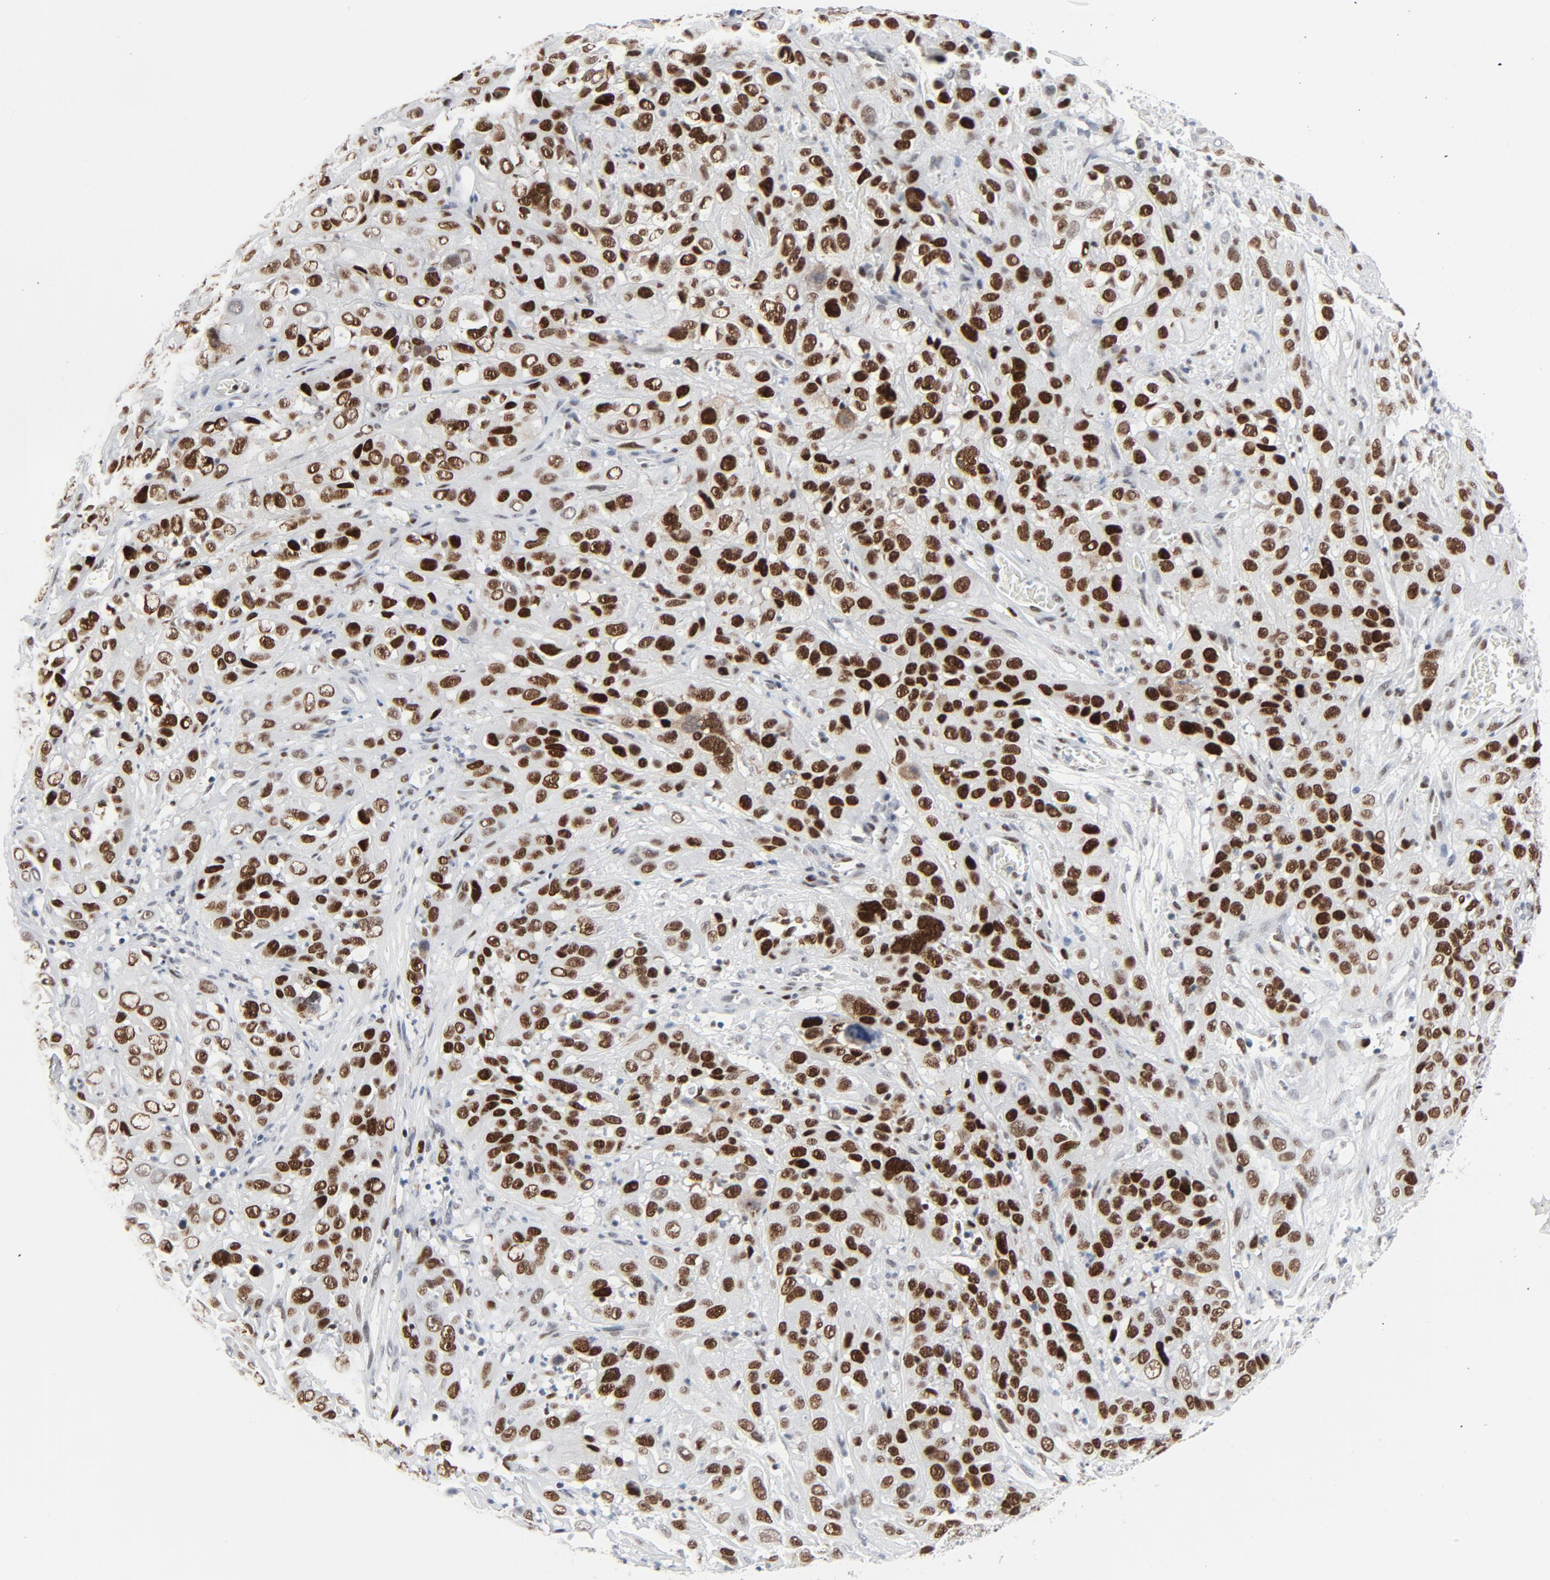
{"staining": {"intensity": "strong", "quantity": ">75%", "location": "cytoplasmic/membranous,nuclear"}, "tissue": "cervical cancer", "cell_type": "Tumor cells", "image_type": "cancer", "snomed": [{"axis": "morphology", "description": "Squamous cell carcinoma, NOS"}, {"axis": "topography", "description": "Cervix"}], "caption": "This photomicrograph displays immunohistochemistry (IHC) staining of human cervical squamous cell carcinoma, with high strong cytoplasmic/membranous and nuclear positivity in about >75% of tumor cells.", "gene": "POLD1", "patient": {"sex": "female", "age": 32}}